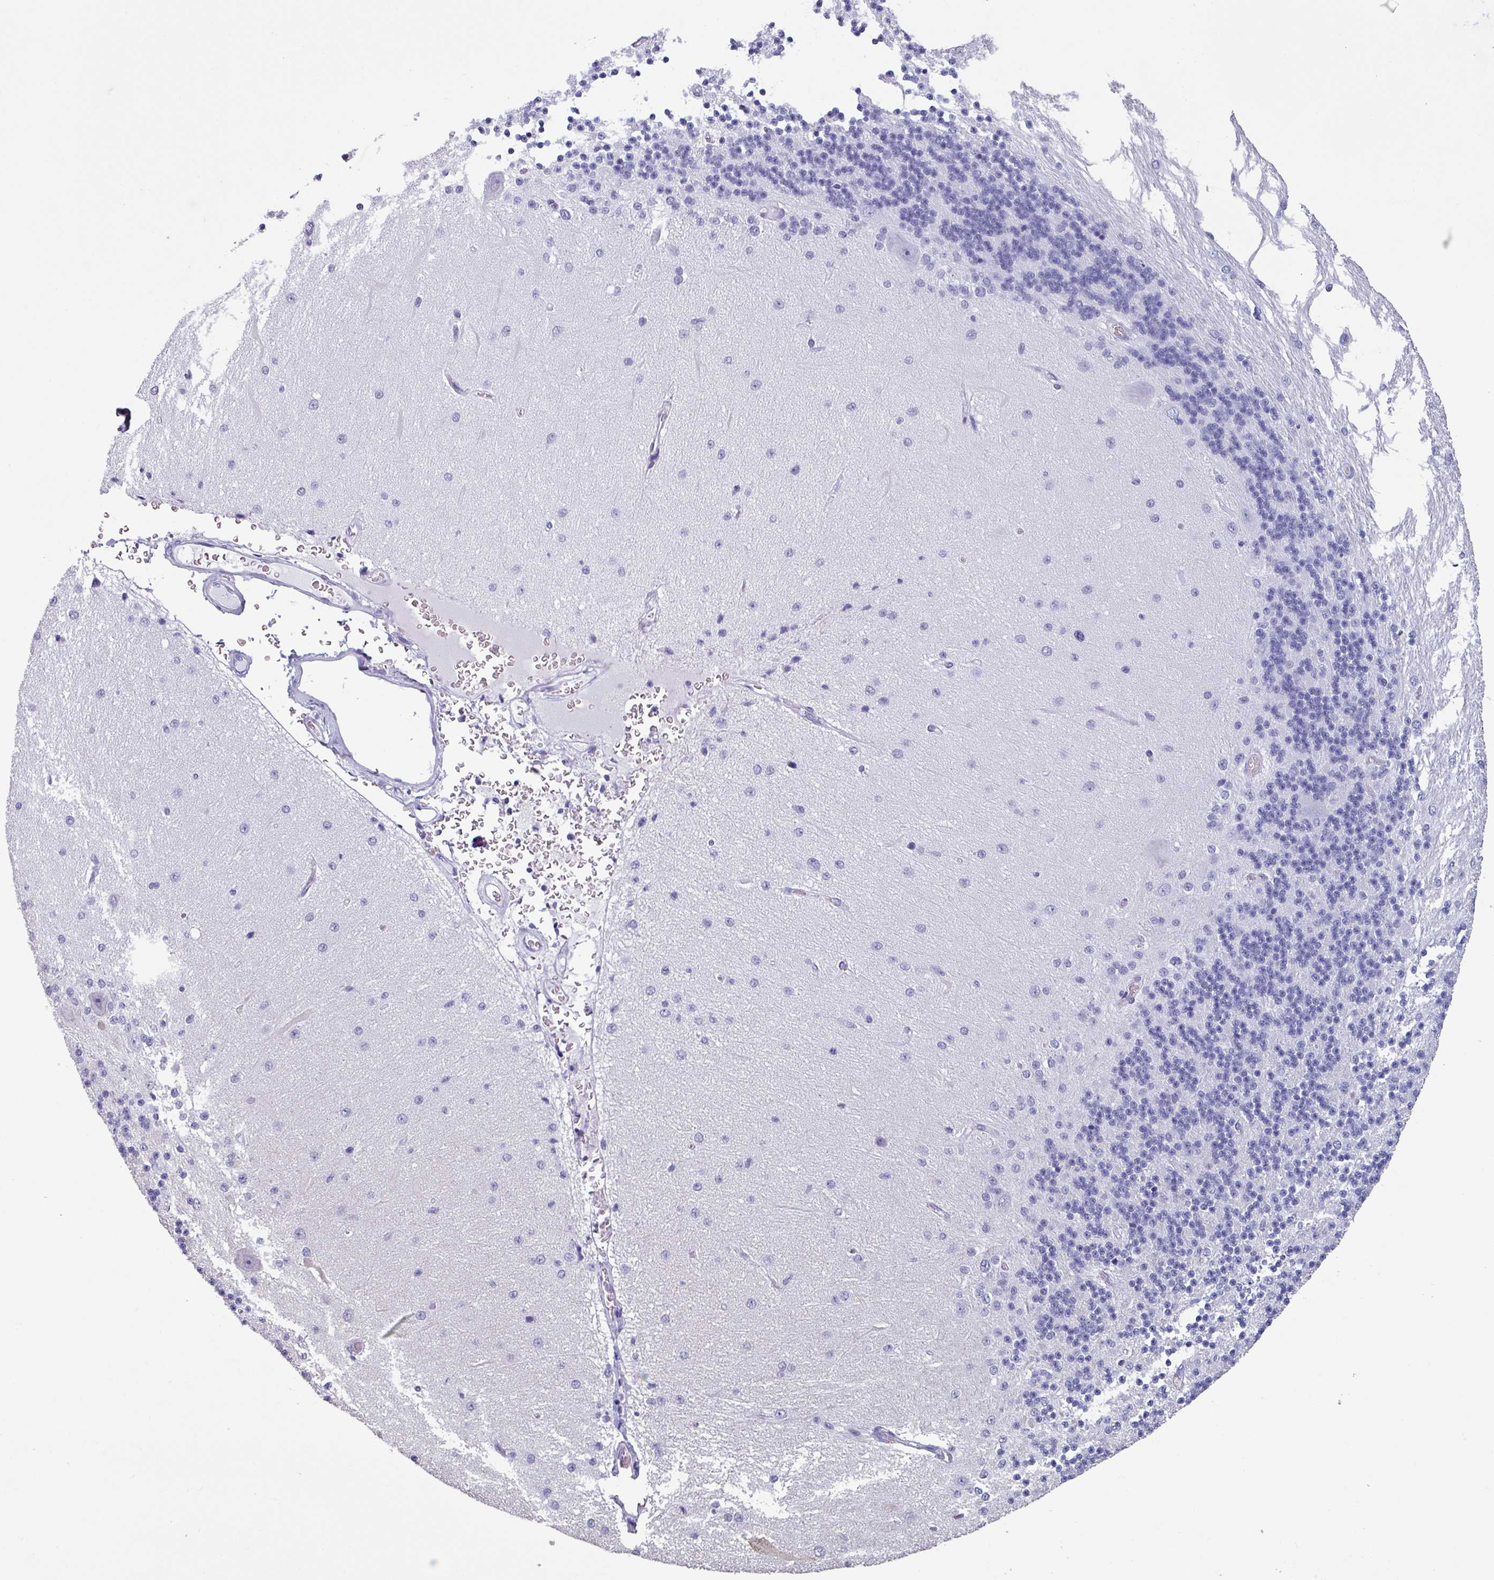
{"staining": {"intensity": "negative", "quantity": "none", "location": "none"}, "tissue": "cerebellum", "cell_type": "Cells in granular layer", "image_type": "normal", "snomed": [{"axis": "morphology", "description": "Normal tissue, NOS"}, {"axis": "topography", "description": "Cerebellum"}], "caption": "Normal cerebellum was stained to show a protein in brown. There is no significant positivity in cells in granular layer. (DAB IHC visualized using brightfield microscopy, high magnification).", "gene": "ISLR", "patient": {"sex": "female", "age": 29}}